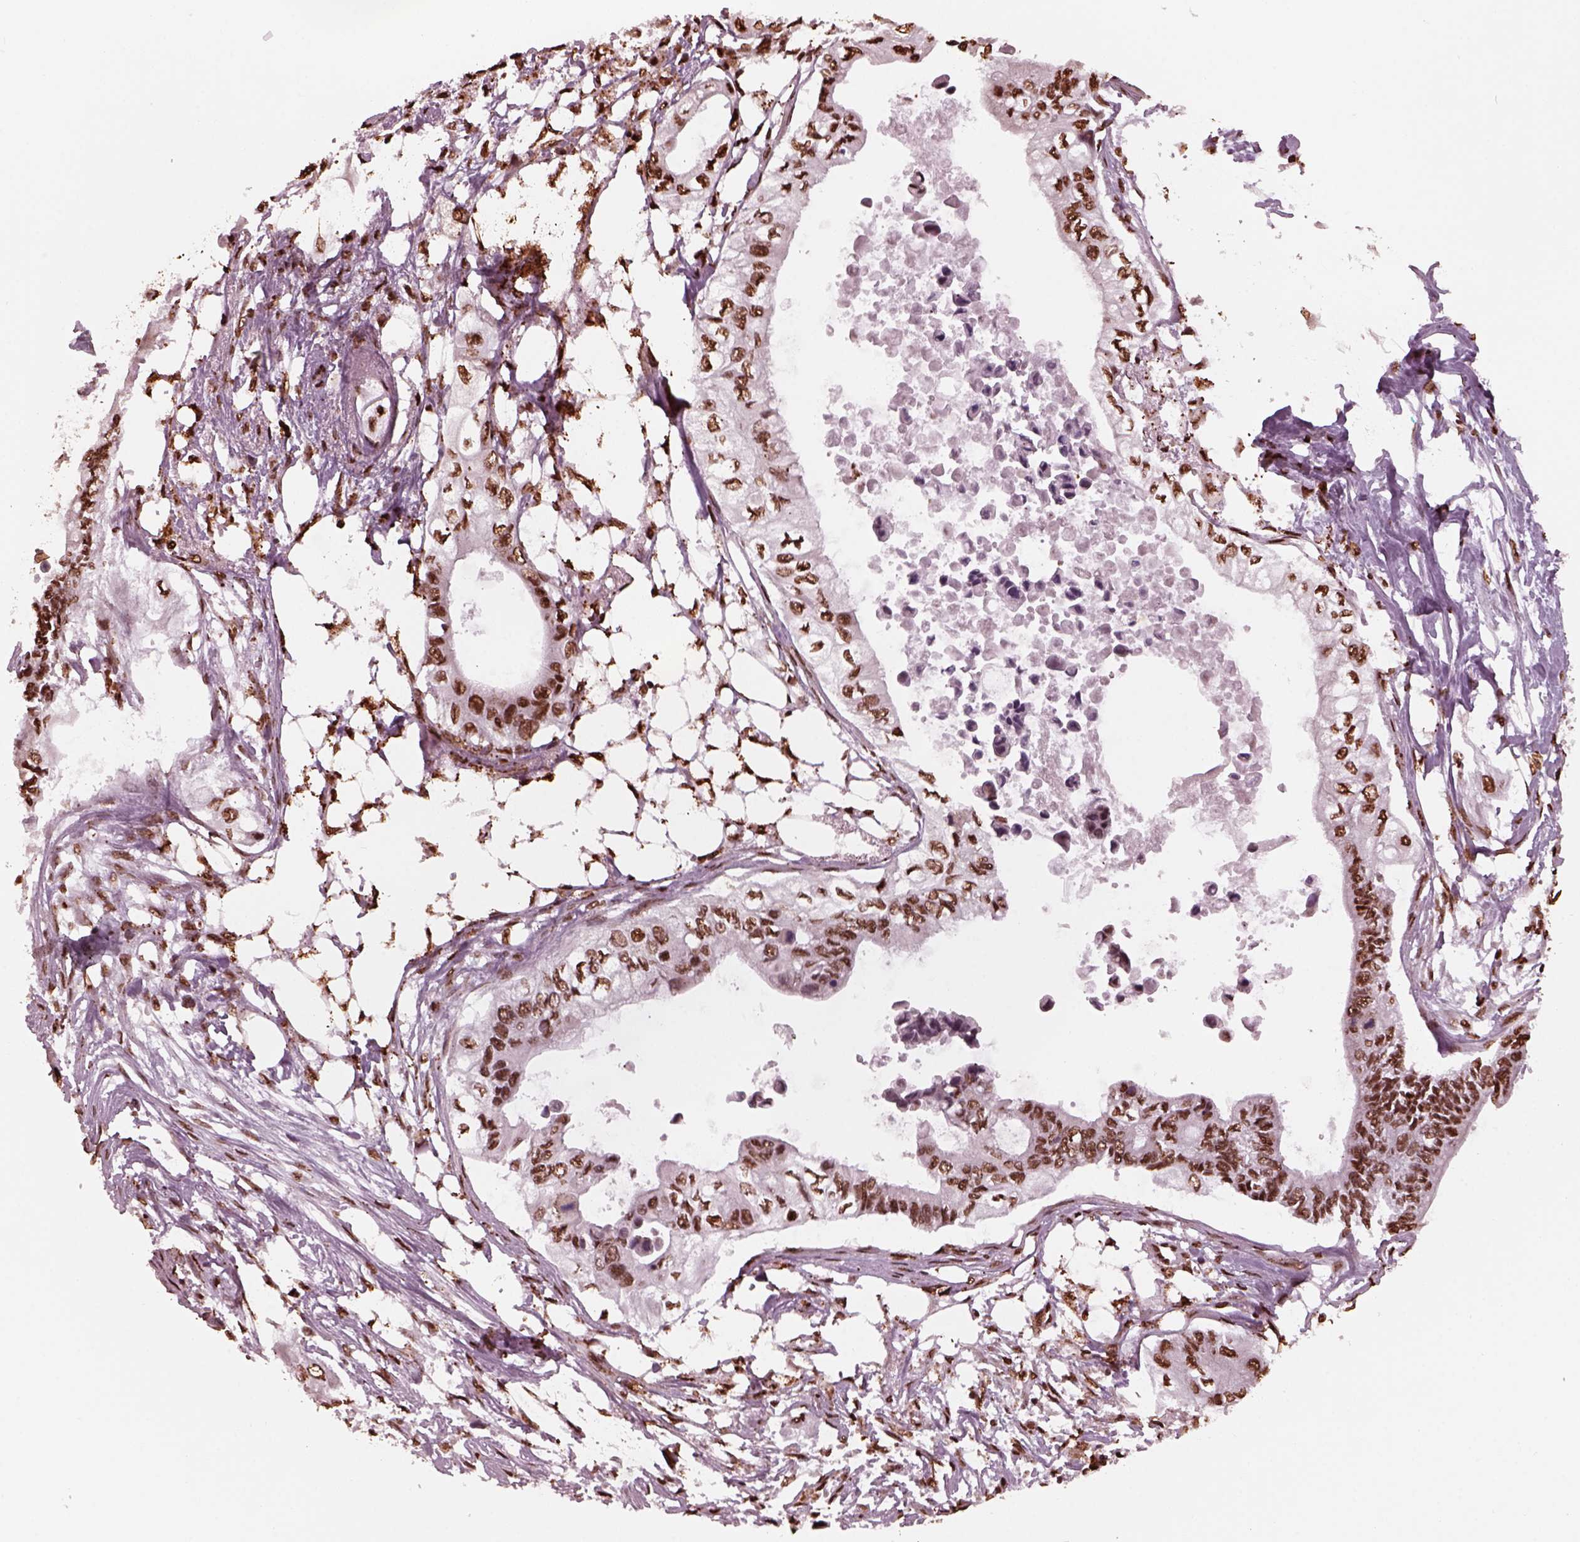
{"staining": {"intensity": "strong", "quantity": ">75%", "location": "nuclear"}, "tissue": "pancreatic cancer", "cell_type": "Tumor cells", "image_type": "cancer", "snomed": [{"axis": "morphology", "description": "Adenocarcinoma, NOS"}, {"axis": "topography", "description": "Pancreas"}], "caption": "This is a micrograph of IHC staining of pancreatic cancer, which shows strong expression in the nuclear of tumor cells.", "gene": "NSD1", "patient": {"sex": "female", "age": 63}}